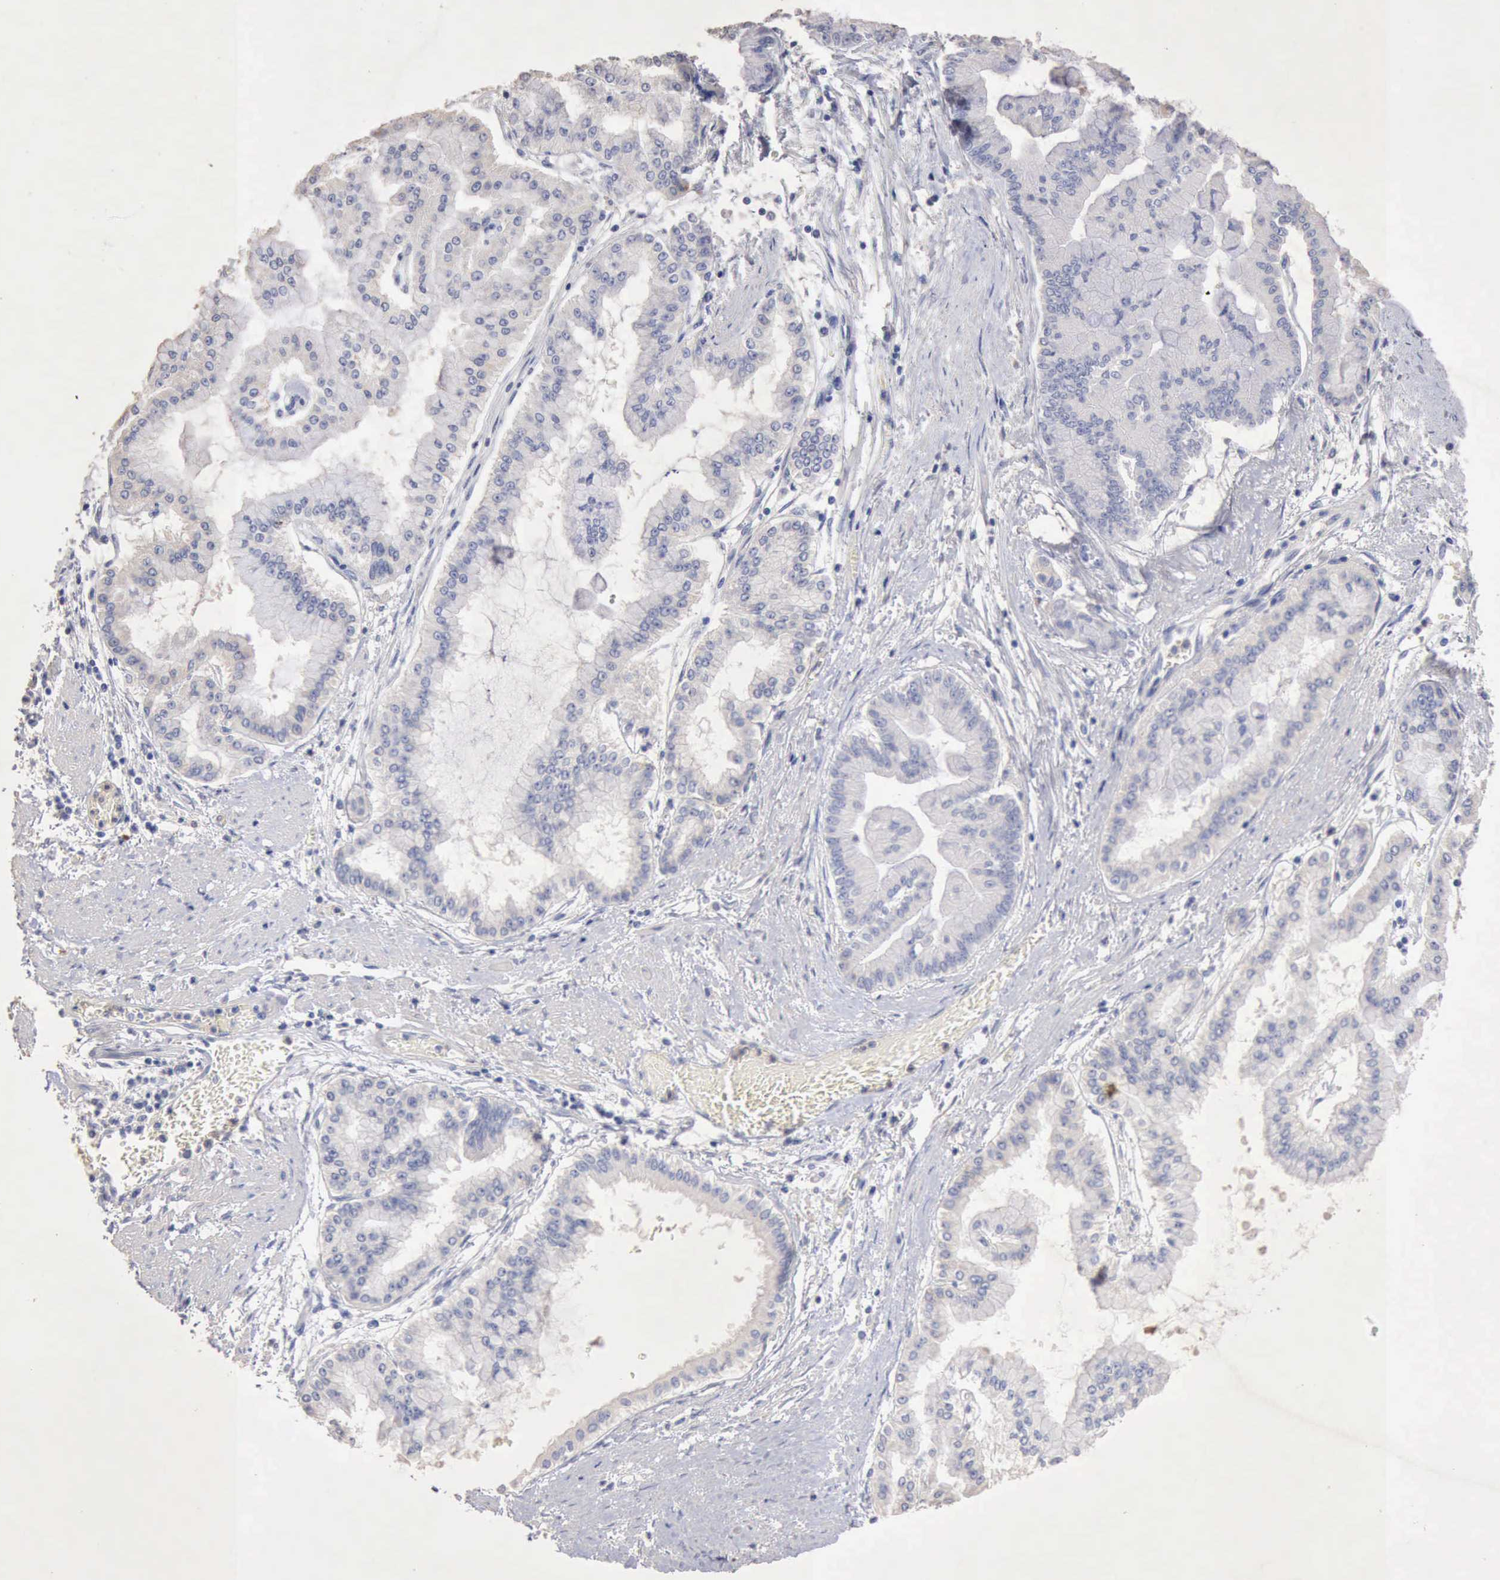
{"staining": {"intensity": "negative", "quantity": "none", "location": "none"}, "tissue": "liver cancer", "cell_type": "Tumor cells", "image_type": "cancer", "snomed": [{"axis": "morphology", "description": "Cholangiocarcinoma"}, {"axis": "topography", "description": "Liver"}], "caption": "There is no significant staining in tumor cells of liver cancer.", "gene": "KRT6B", "patient": {"sex": "female", "age": 79}}